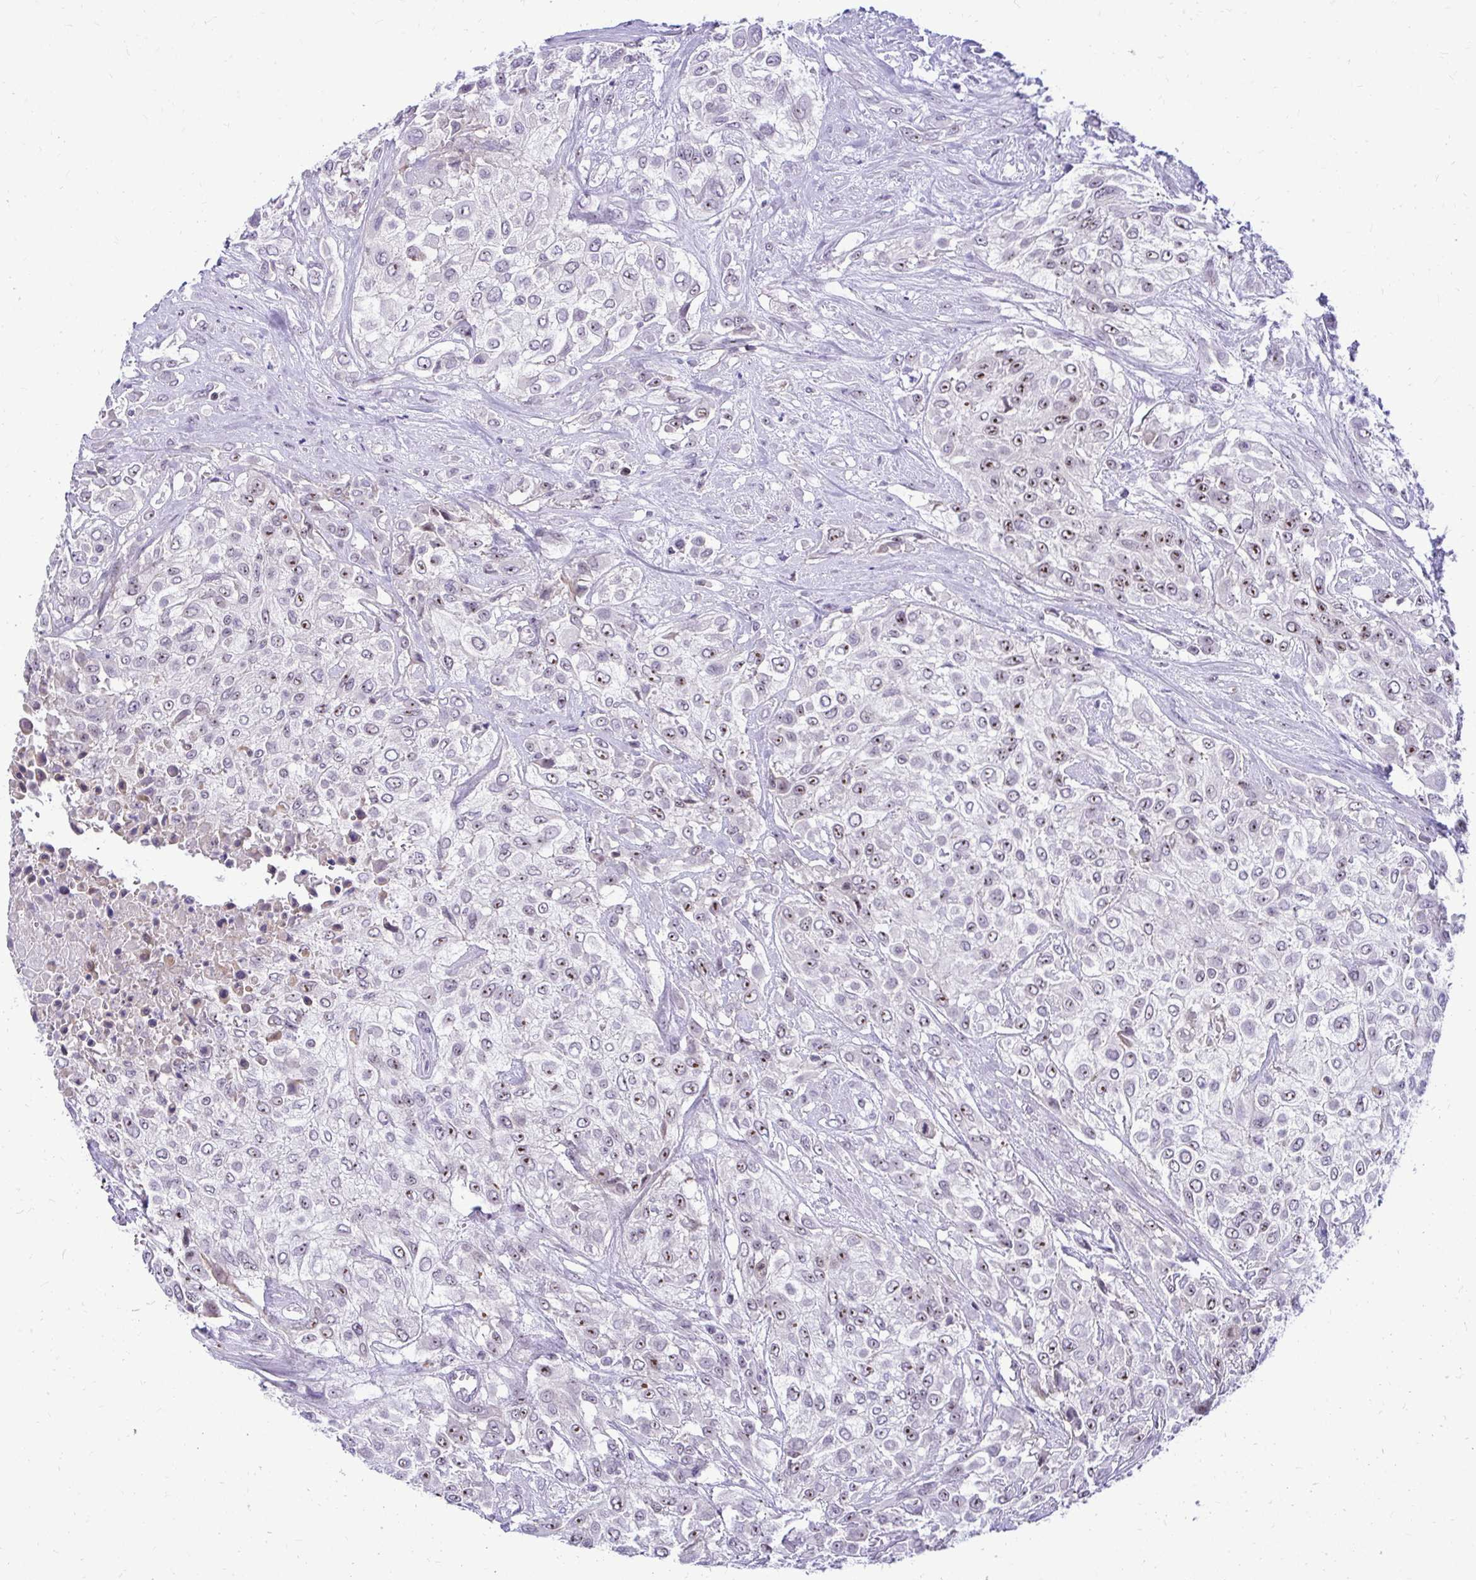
{"staining": {"intensity": "weak", "quantity": "25%-75%", "location": "nuclear"}, "tissue": "urothelial cancer", "cell_type": "Tumor cells", "image_type": "cancer", "snomed": [{"axis": "morphology", "description": "Urothelial carcinoma, High grade"}, {"axis": "topography", "description": "Urinary bladder"}], "caption": "DAB immunohistochemical staining of human urothelial cancer displays weak nuclear protein expression in approximately 25%-75% of tumor cells.", "gene": "NIFK", "patient": {"sex": "male", "age": 57}}